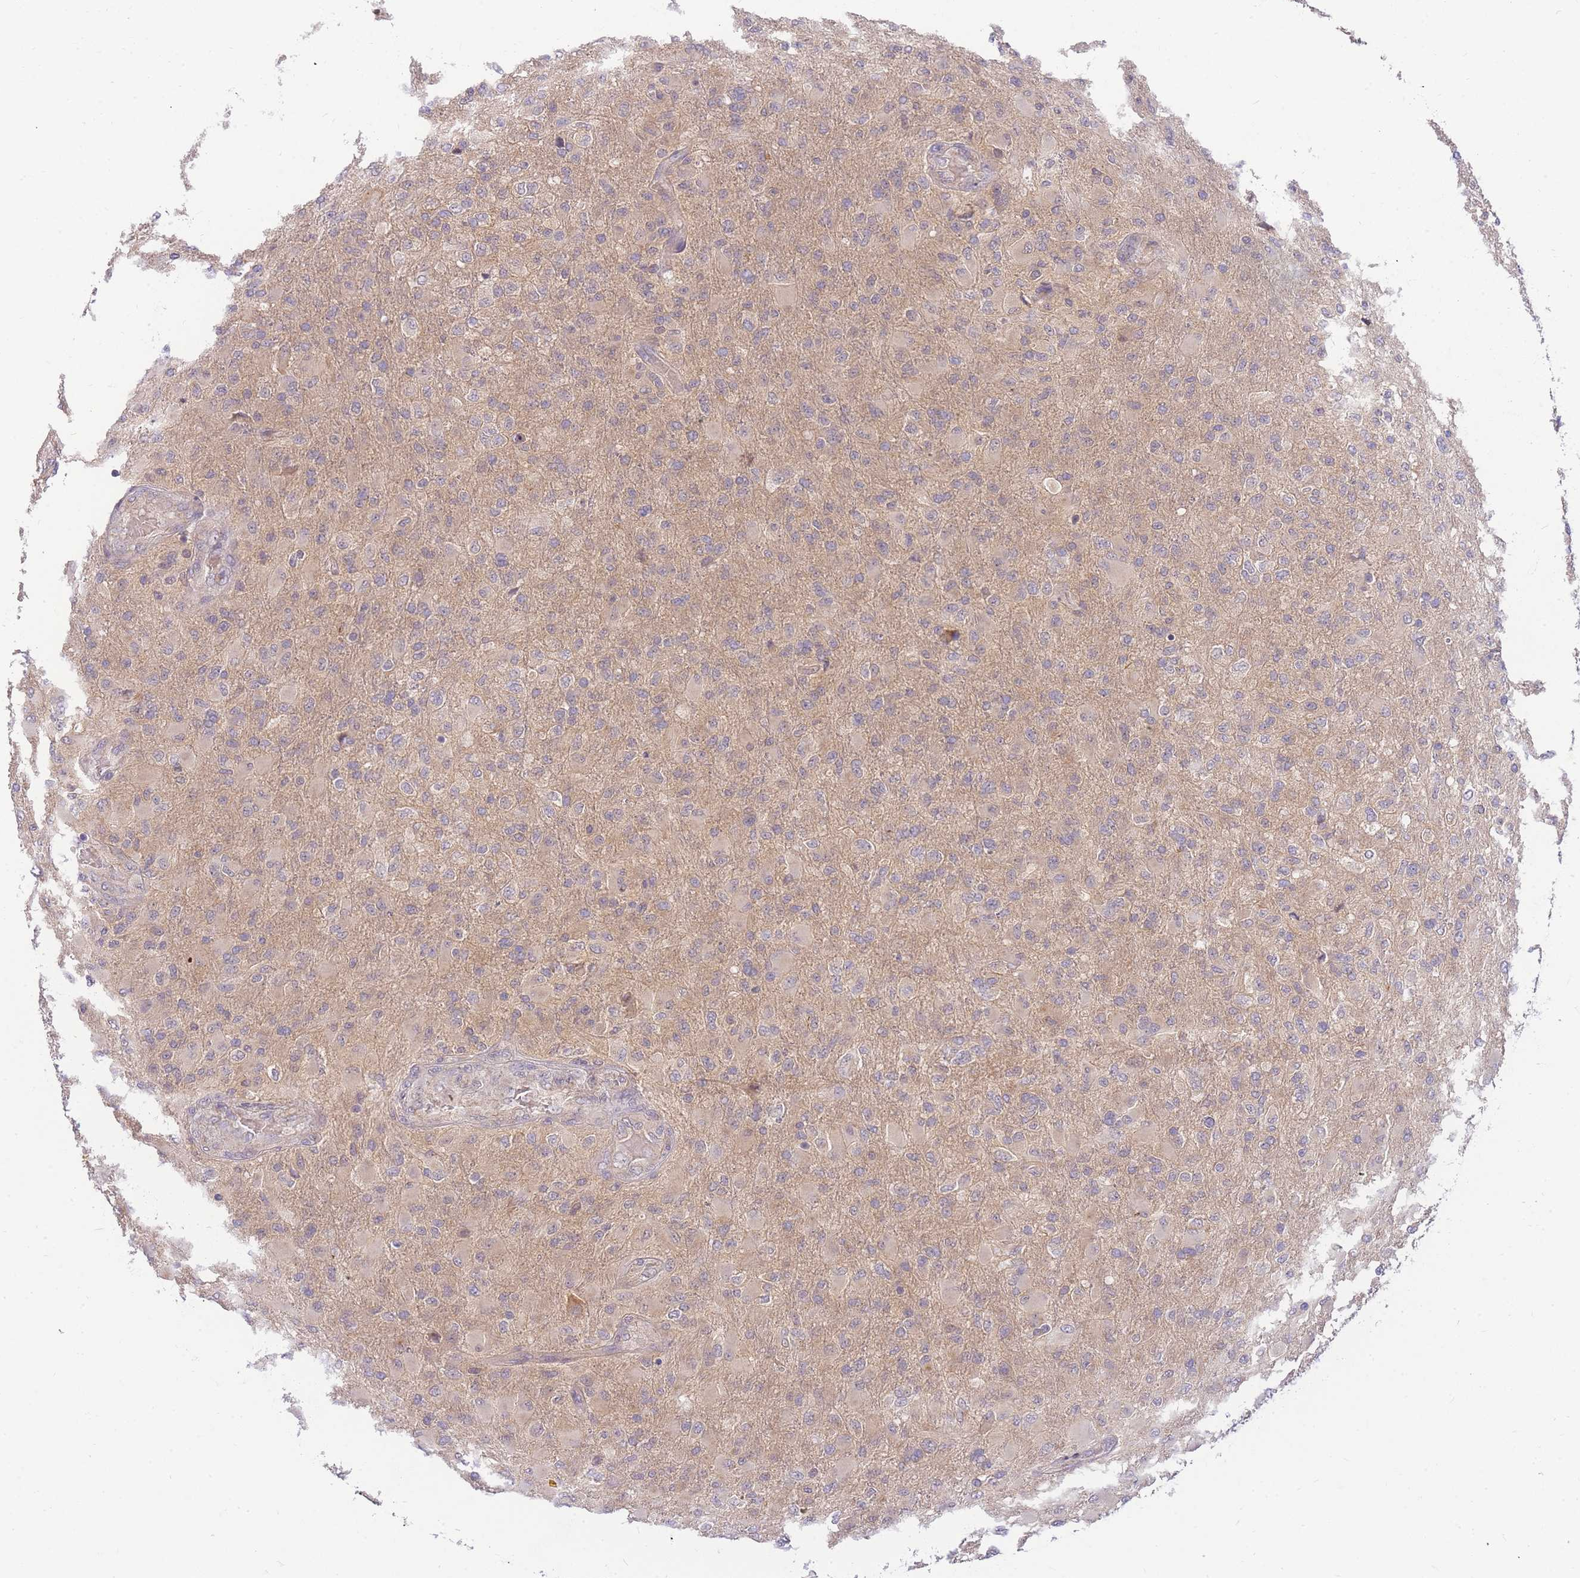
{"staining": {"intensity": "negative", "quantity": "none", "location": "none"}, "tissue": "glioma", "cell_type": "Tumor cells", "image_type": "cancer", "snomed": [{"axis": "morphology", "description": "Glioma, malignant, Low grade"}, {"axis": "topography", "description": "Brain"}], "caption": "This photomicrograph is of low-grade glioma (malignant) stained with immunohistochemistry to label a protein in brown with the nuclei are counter-stained blue. There is no staining in tumor cells.", "gene": "ZNF577", "patient": {"sex": "male", "age": 65}}